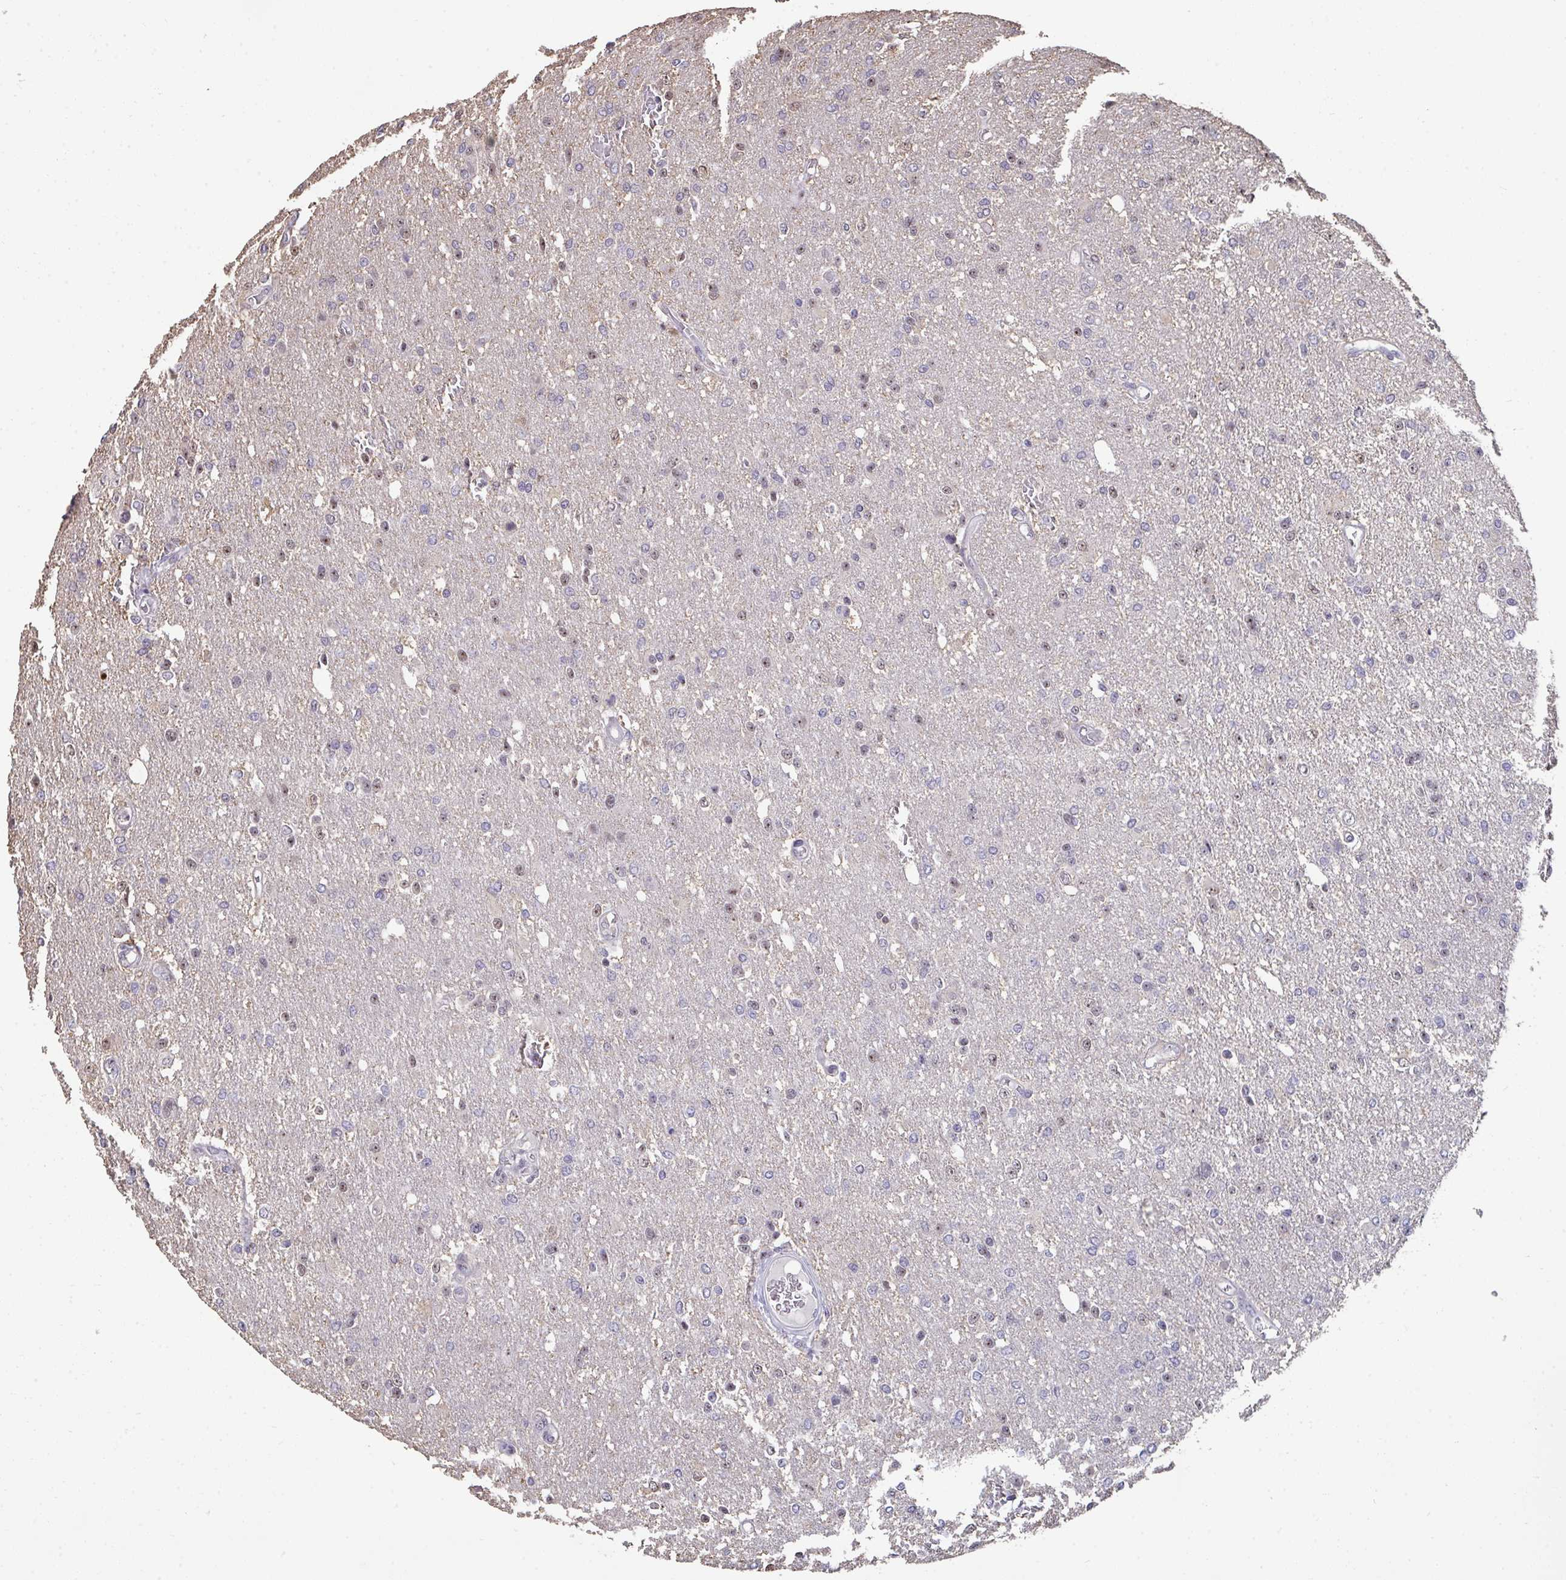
{"staining": {"intensity": "weak", "quantity": "25%-75%", "location": "nuclear"}, "tissue": "glioma", "cell_type": "Tumor cells", "image_type": "cancer", "snomed": [{"axis": "morphology", "description": "Glioma, malignant, Low grade"}, {"axis": "topography", "description": "Brain"}], "caption": "Tumor cells reveal low levels of weak nuclear expression in approximately 25%-75% of cells in human glioma. (Brightfield microscopy of DAB IHC at high magnification).", "gene": "SENP3", "patient": {"sex": "male", "age": 26}}